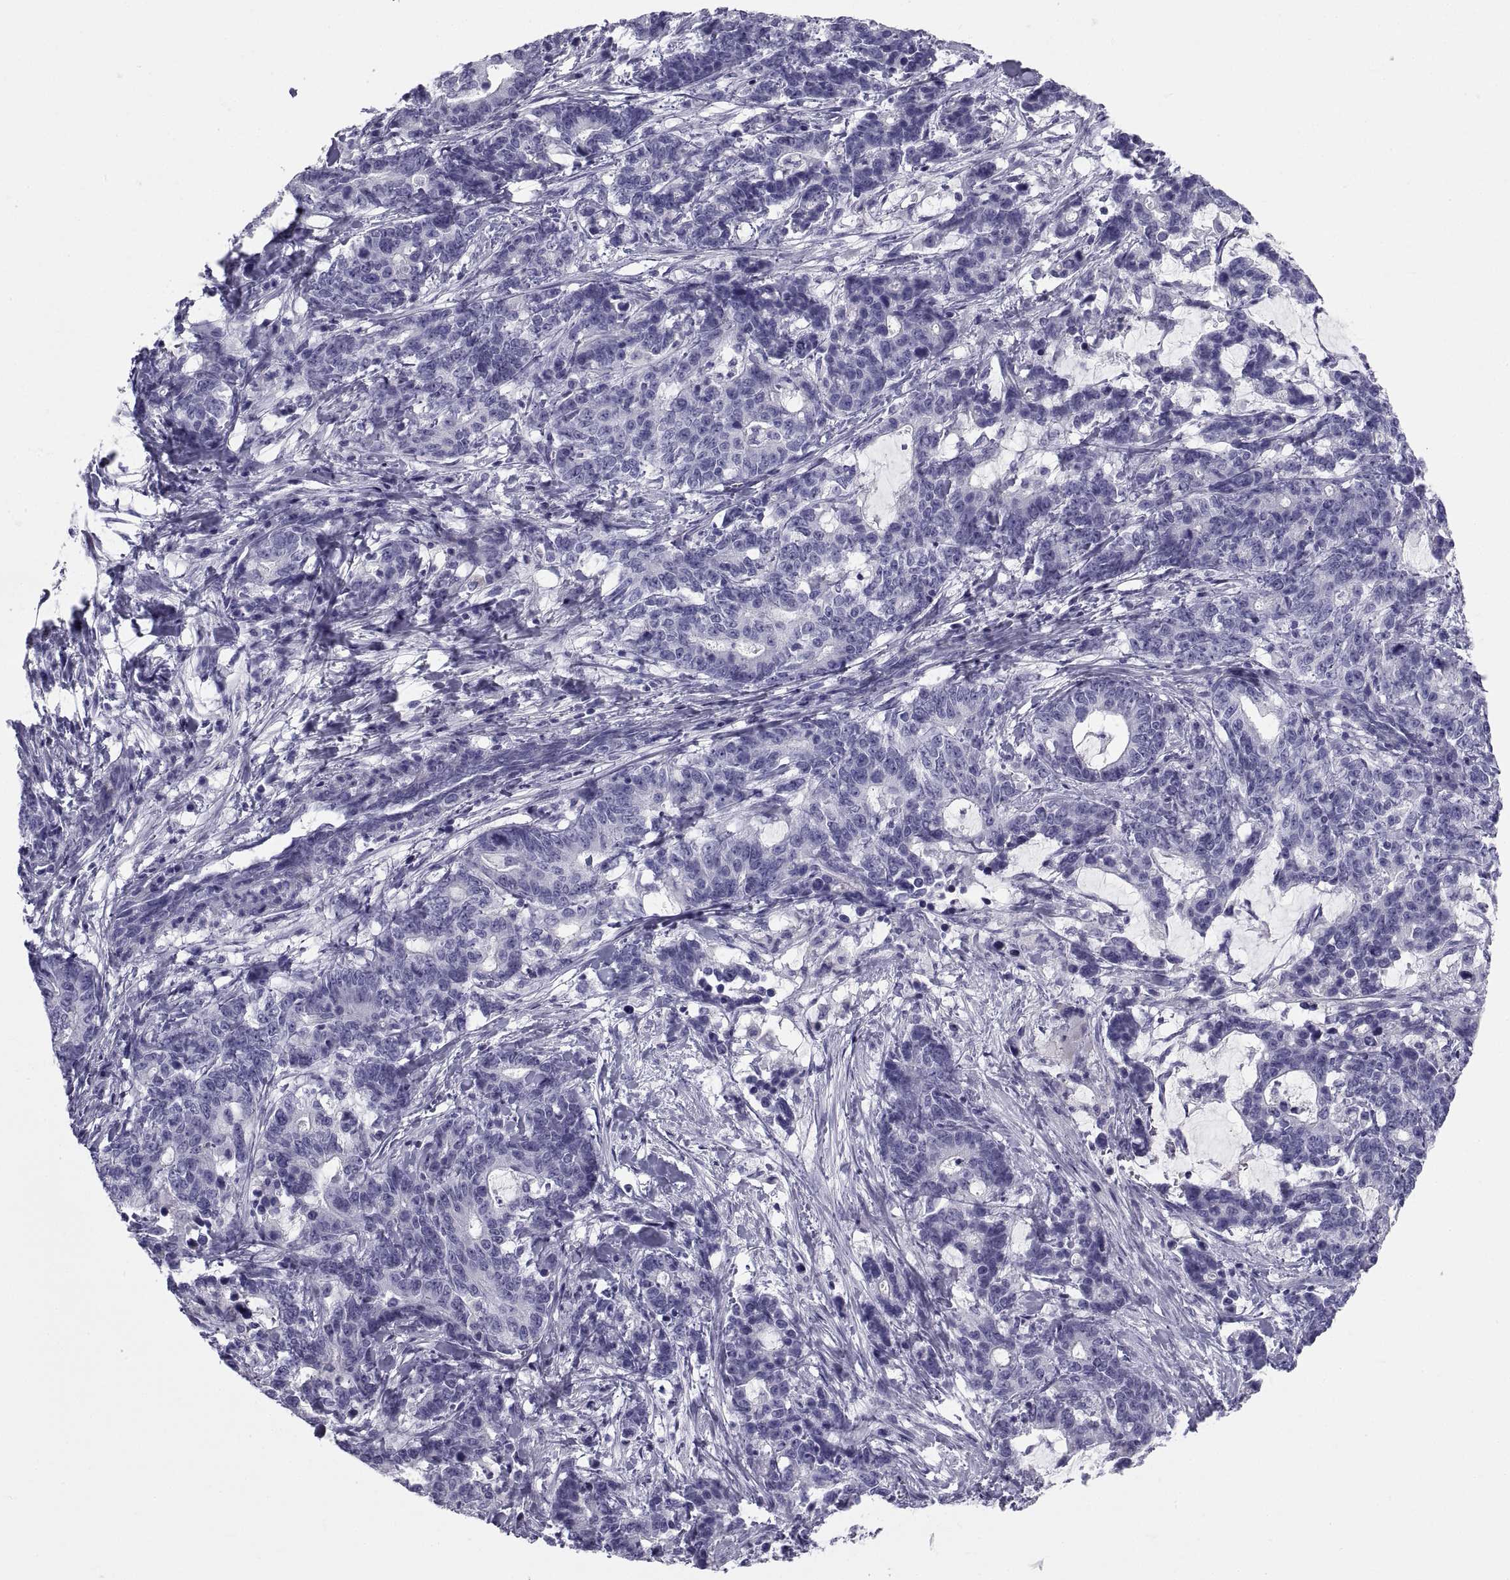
{"staining": {"intensity": "negative", "quantity": "none", "location": "none"}, "tissue": "stomach cancer", "cell_type": "Tumor cells", "image_type": "cancer", "snomed": [{"axis": "morphology", "description": "Normal tissue, NOS"}, {"axis": "morphology", "description": "Adenocarcinoma, NOS"}, {"axis": "topography", "description": "Stomach"}], "caption": "Human stomach adenocarcinoma stained for a protein using IHC demonstrates no staining in tumor cells.", "gene": "NPTX2", "patient": {"sex": "female", "age": 64}}